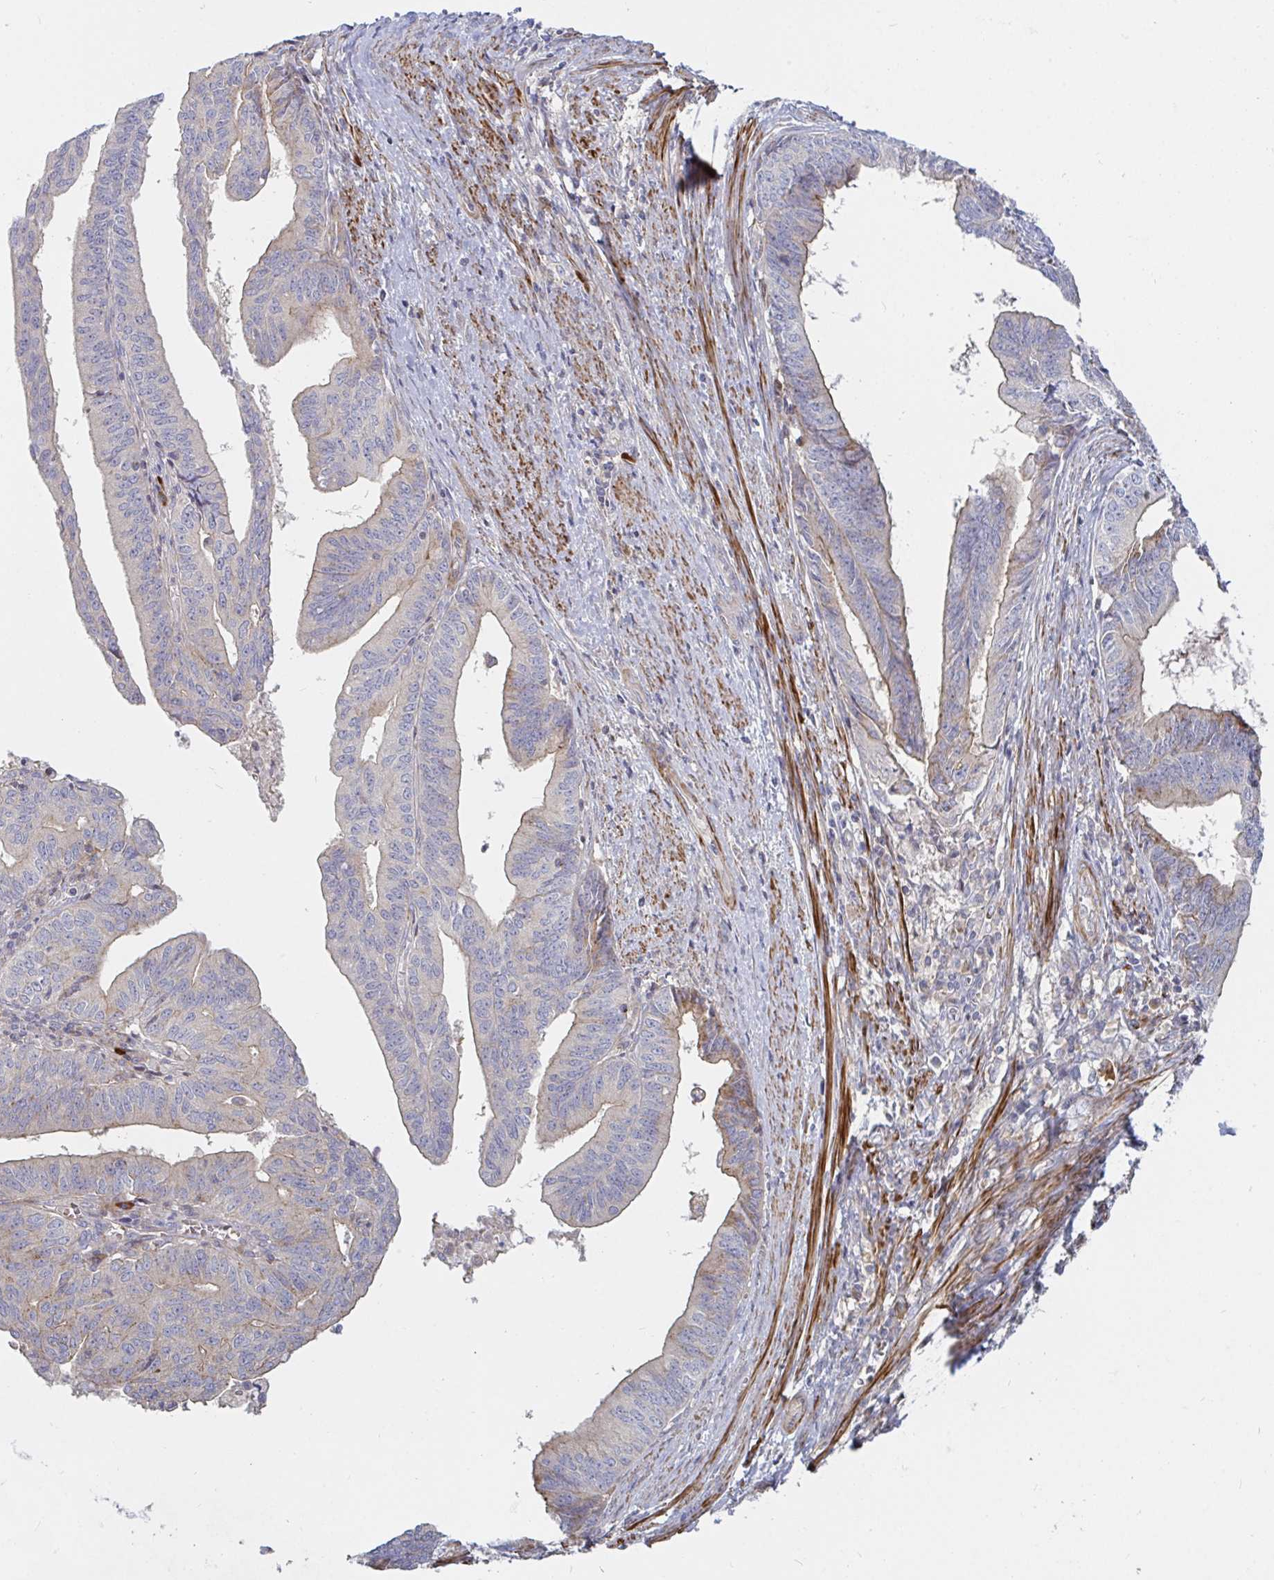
{"staining": {"intensity": "weak", "quantity": "<25%", "location": "cytoplasmic/membranous"}, "tissue": "endometrial cancer", "cell_type": "Tumor cells", "image_type": "cancer", "snomed": [{"axis": "morphology", "description": "Adenocarcinoma, NOS"}, {"axis": "topography", "description": "Endometrium"}], "caption": "Immunohistochemistry (IHC) of human endometrial cancer demonstrates no positivity in tumor cells.", "gene": "SSH2", "patient": {"sex": "female", "age": 65}}